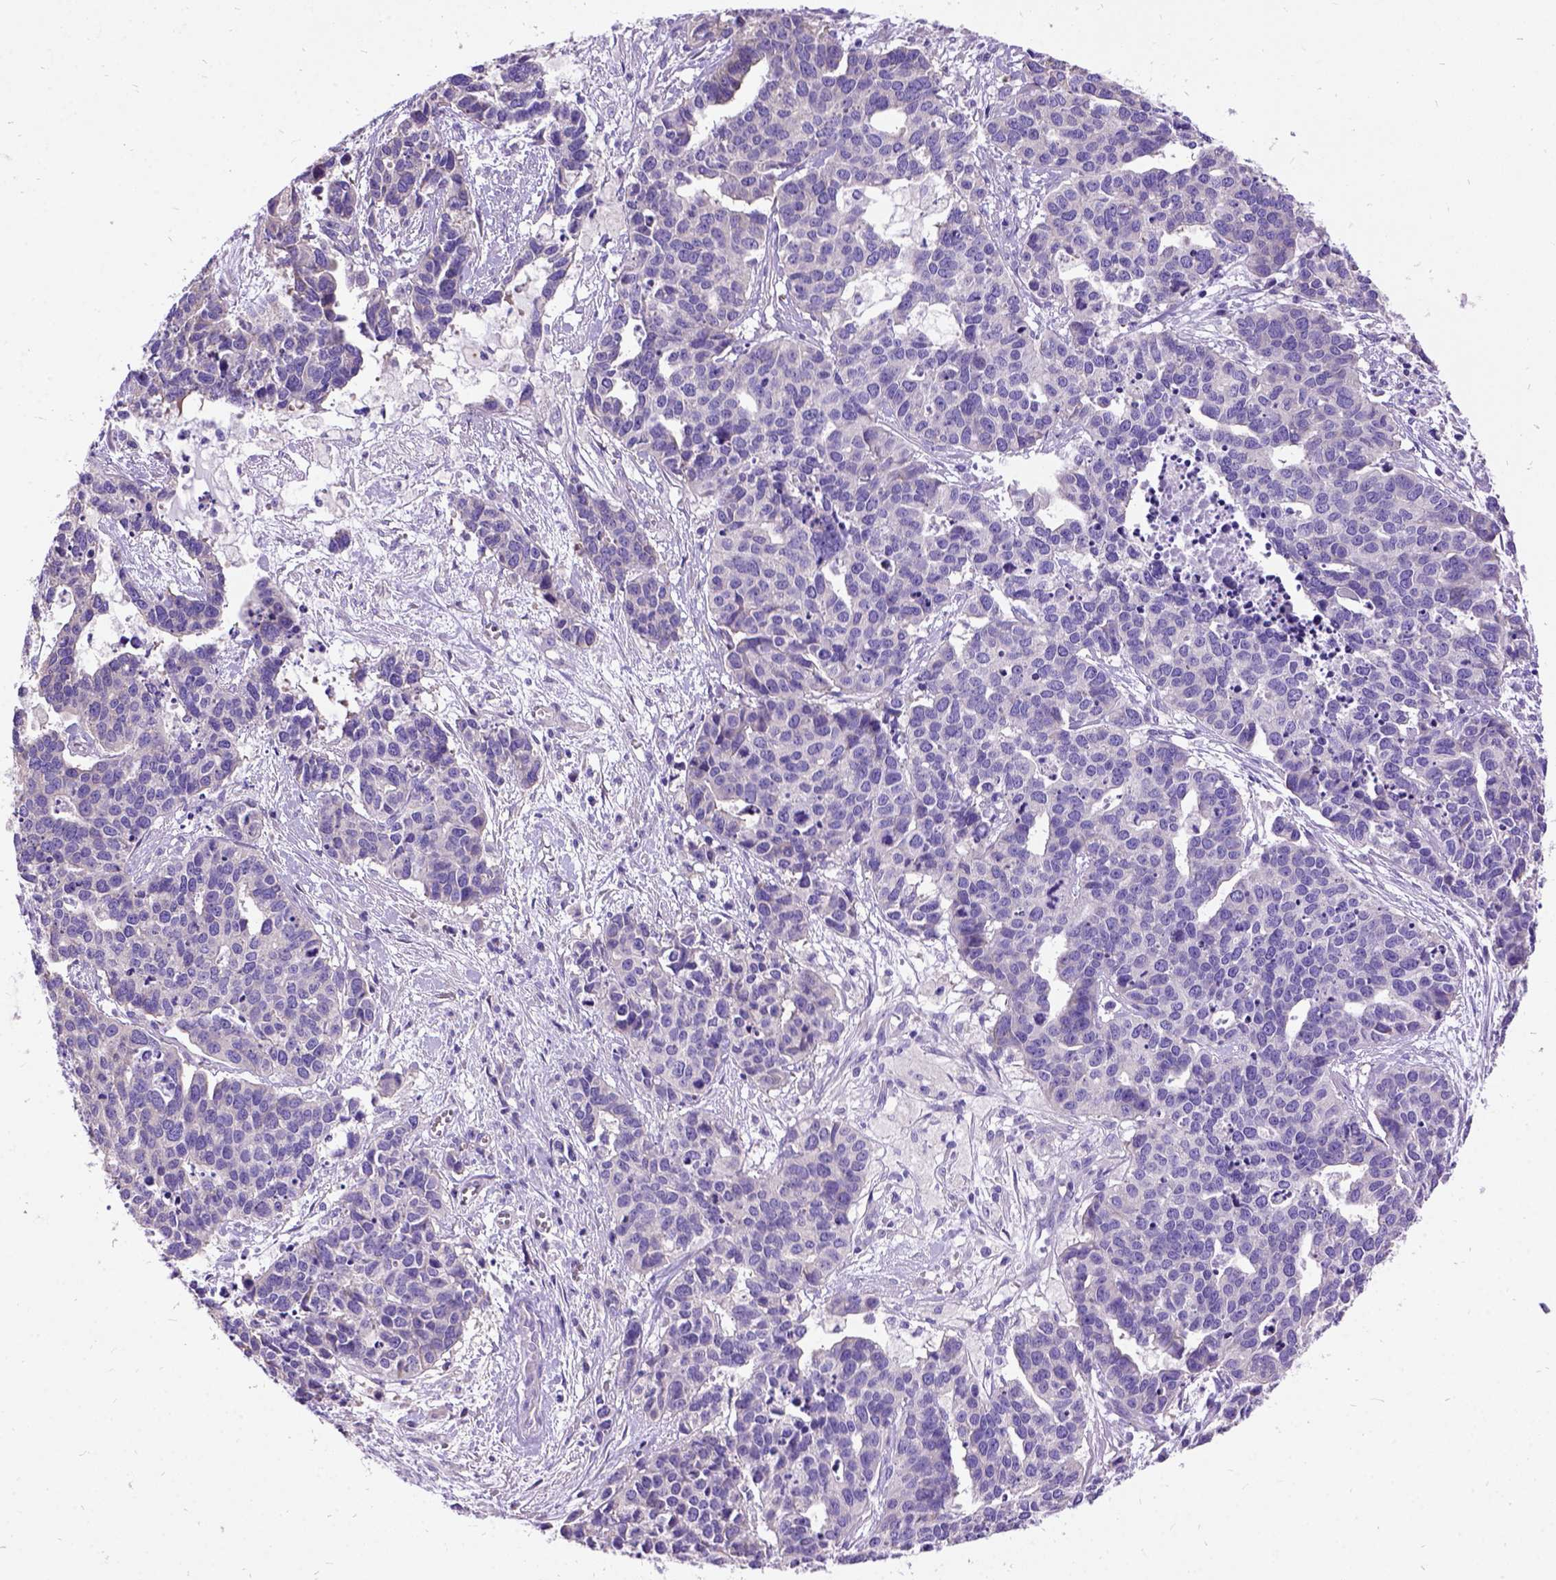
{"staining": {"intensity": "negative", "quantity": "none", "location": "none"}, "tissue": "ovarian cancer", "cell_type": "Tumor cells", "image_type": "cancer", "snomed": [{"axis": "morphology", "description": "Carcinoma, endometroid"}, {"axis": "topography", "description": "Ovary"}], "caption": "IHC micrograph of ovarian endometroid carcinoma stained for a protein (brown), which demonstrates no expression in tumor cells. The staining was performed using DAB to visualize the protein expression in brown, while the nuclei were stained in blue with hematoxylin (Magnification: 20x).", "gene": "CFAP54", "patient": {"sex": "female", "age": 65}}